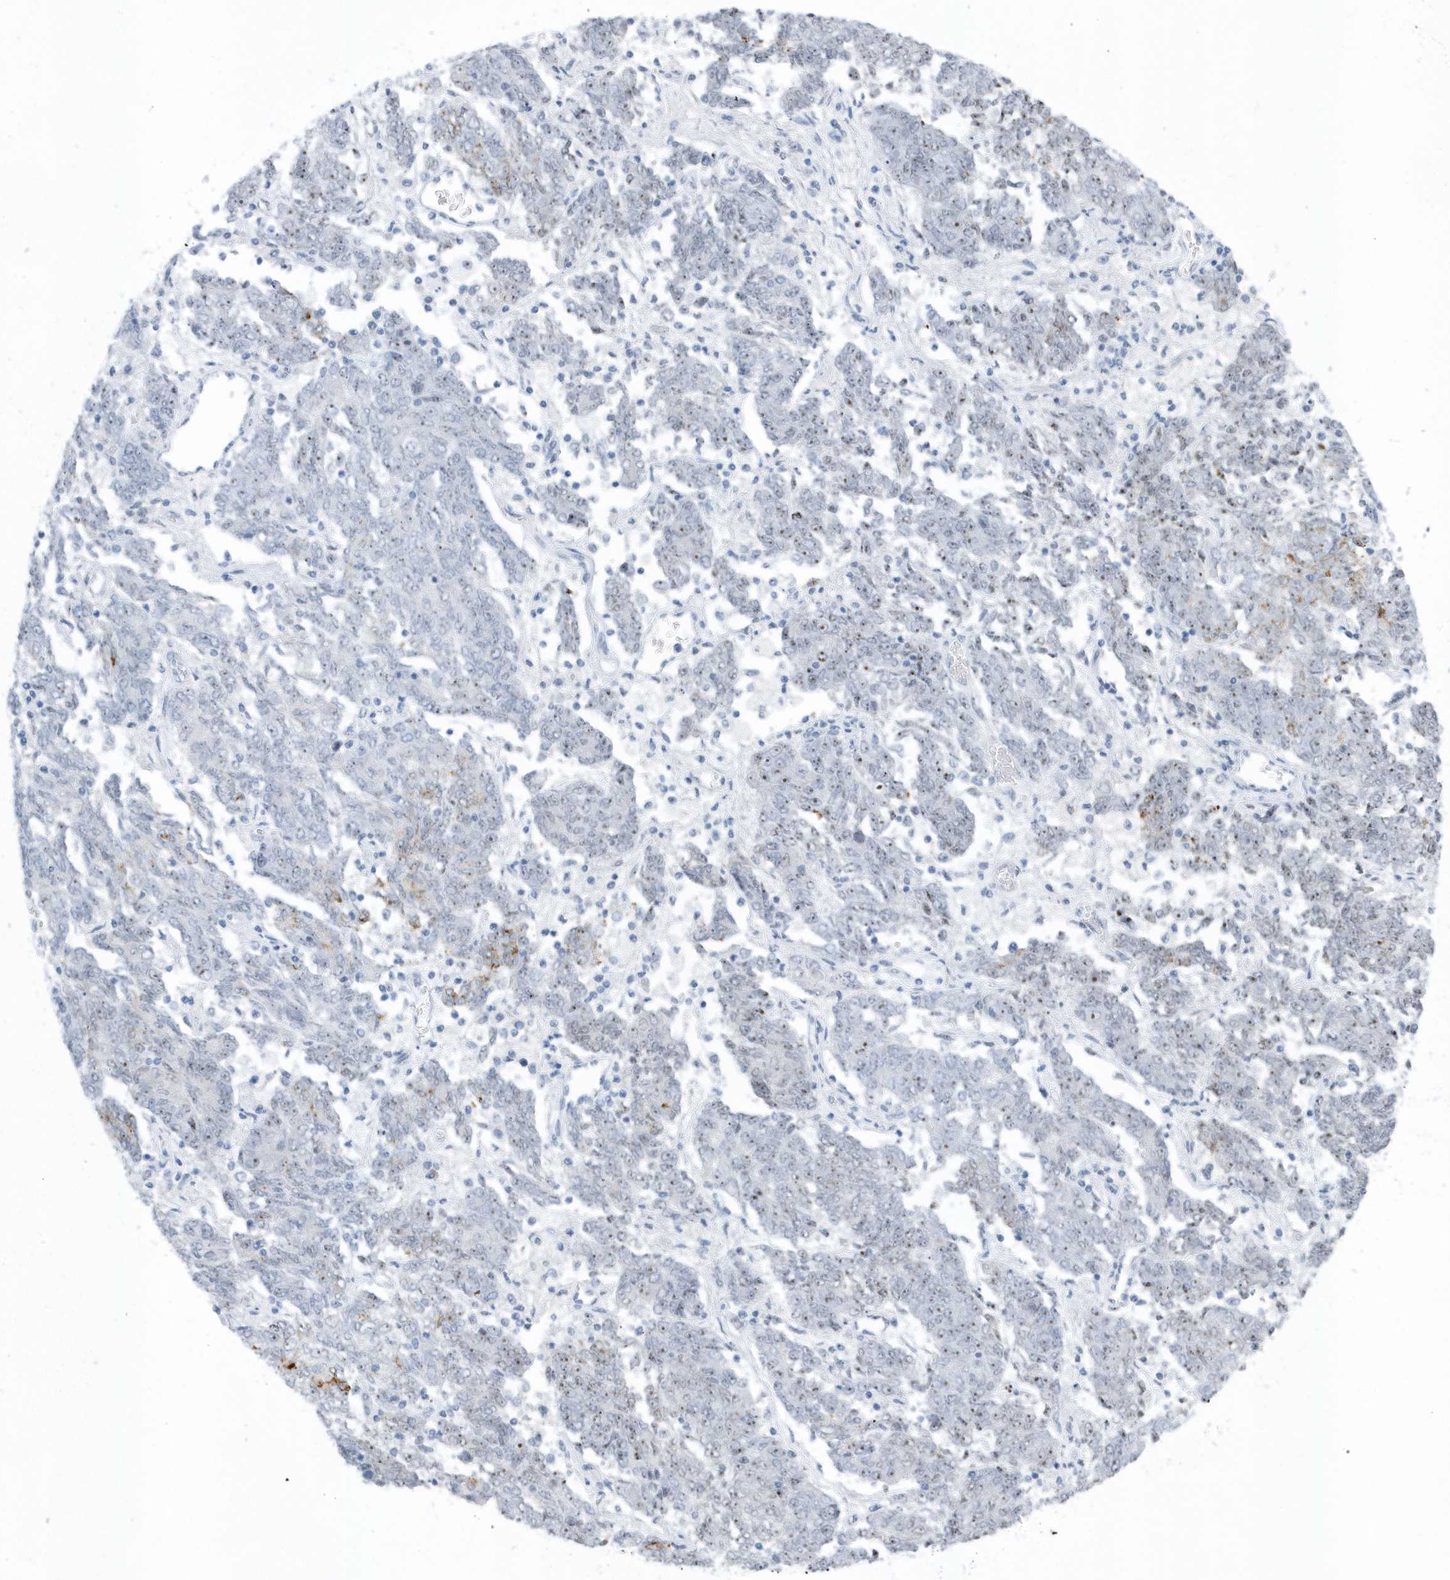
{"staining": {"intensity": "weak", "quantity": "25%-75%", "location": "nuclear"}, "tissue": "endometrial cancer", "cell_type": "Tumor cells", "image_type": "cancer", "snomed": [{"axis": "morphology", "description": "Adenocarcinoma, NOS"}, {"axis": "topography", "description": "Endometrium"}], "caption": "Human endometrial adenocarcinoma stained with a brown dye displays weak nuclear positive expression in about 25%-75% of tumor cells.", "gene": "RPF2", "patient": {"sex": "female", "age": 80}}